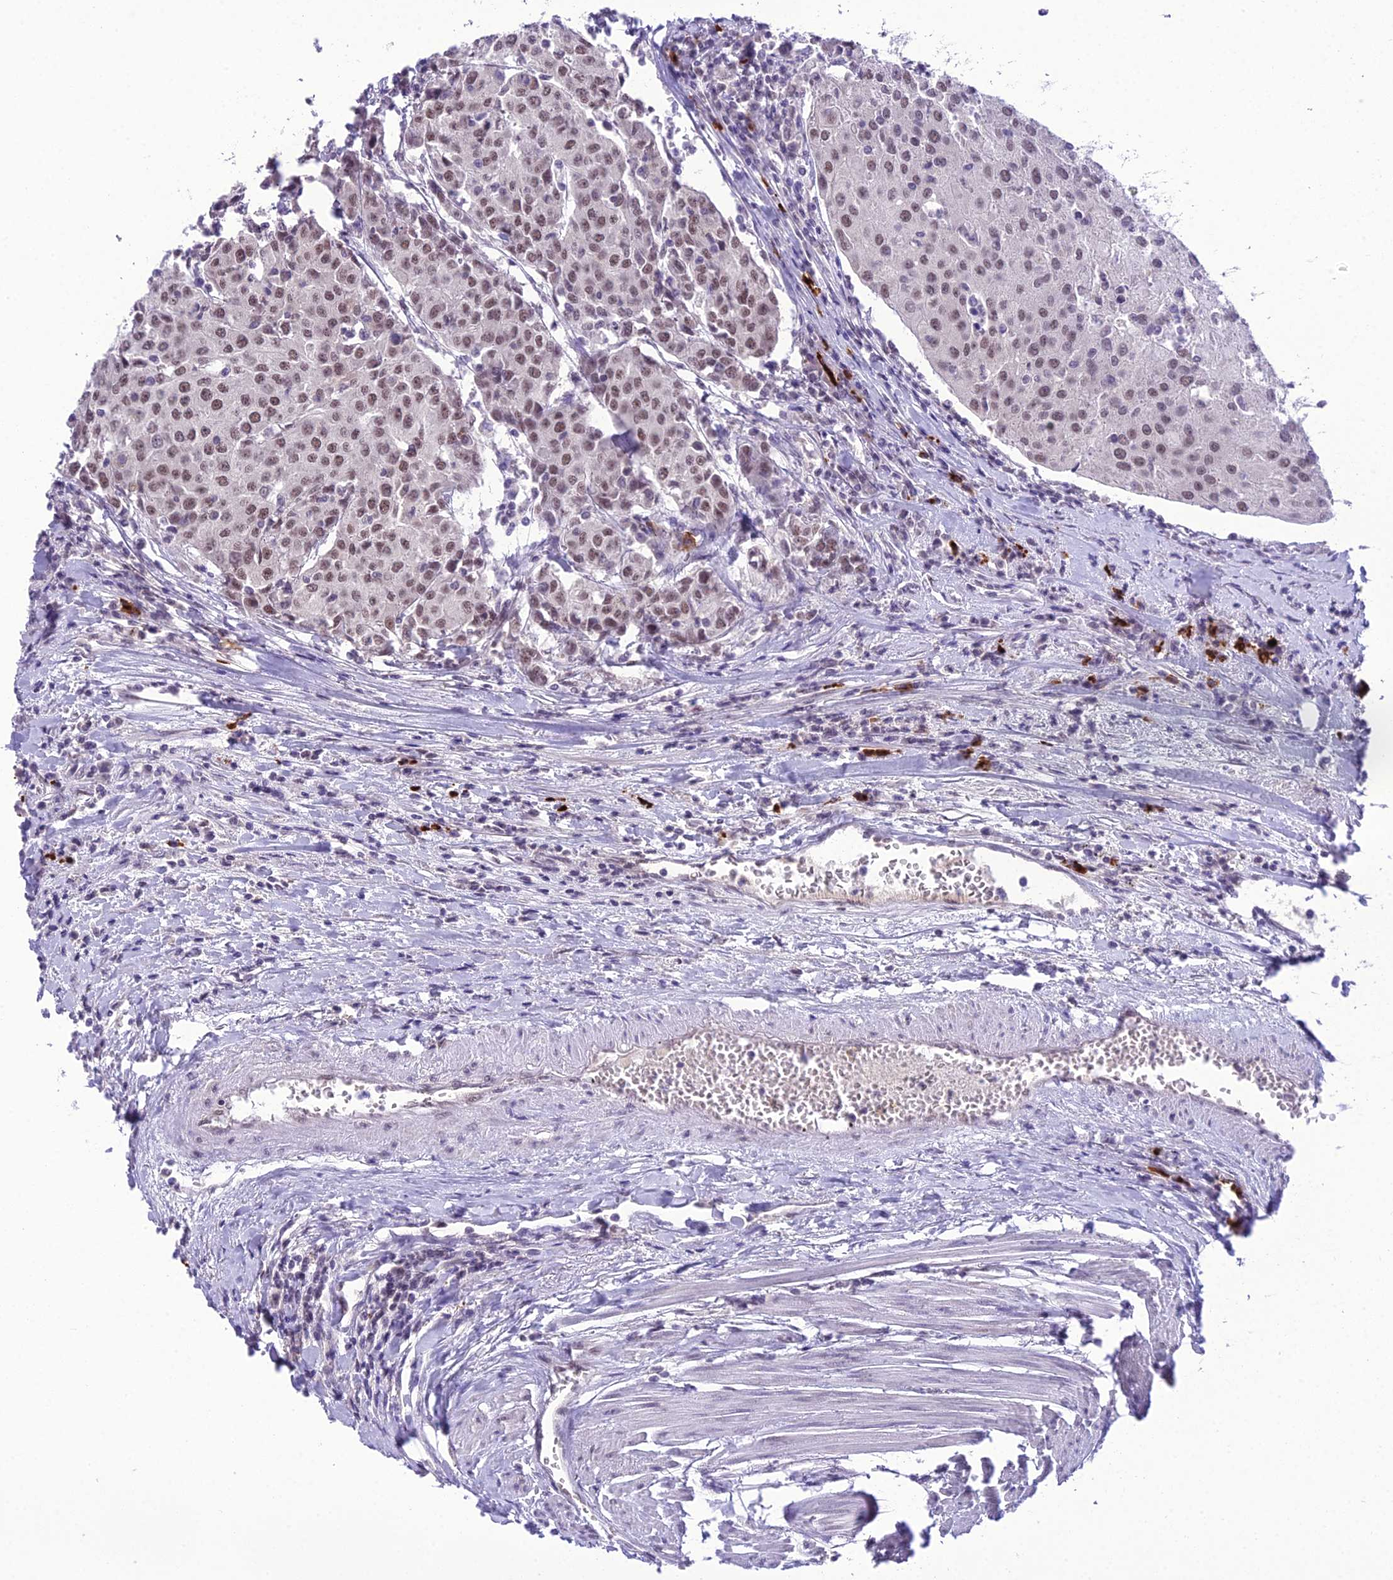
{"staining": {"intensity": "moderate", "quantity": ">75%", "location": "nuclear"}, "tissue": "urothelial cancer", "cell_type": "Tumor cells", "image_type": "cancer", "snomed": [{"axis": "morphology", "description": "Urothelial carcinoma, High grade"}, {"axis": "topography", "description": "Urinary bladder"}], "caption": "Immunohistochemical staining of human urothelial carcinoma (high-grade) demonstrates medium levels of moderate nuclear positivity in about >75% of tumor cells. (DAB IHC, brown staining for protein, blue staining for nuclei).", "gene": "SH3RF3", "patient": {"sex": "female", "age": 85}}